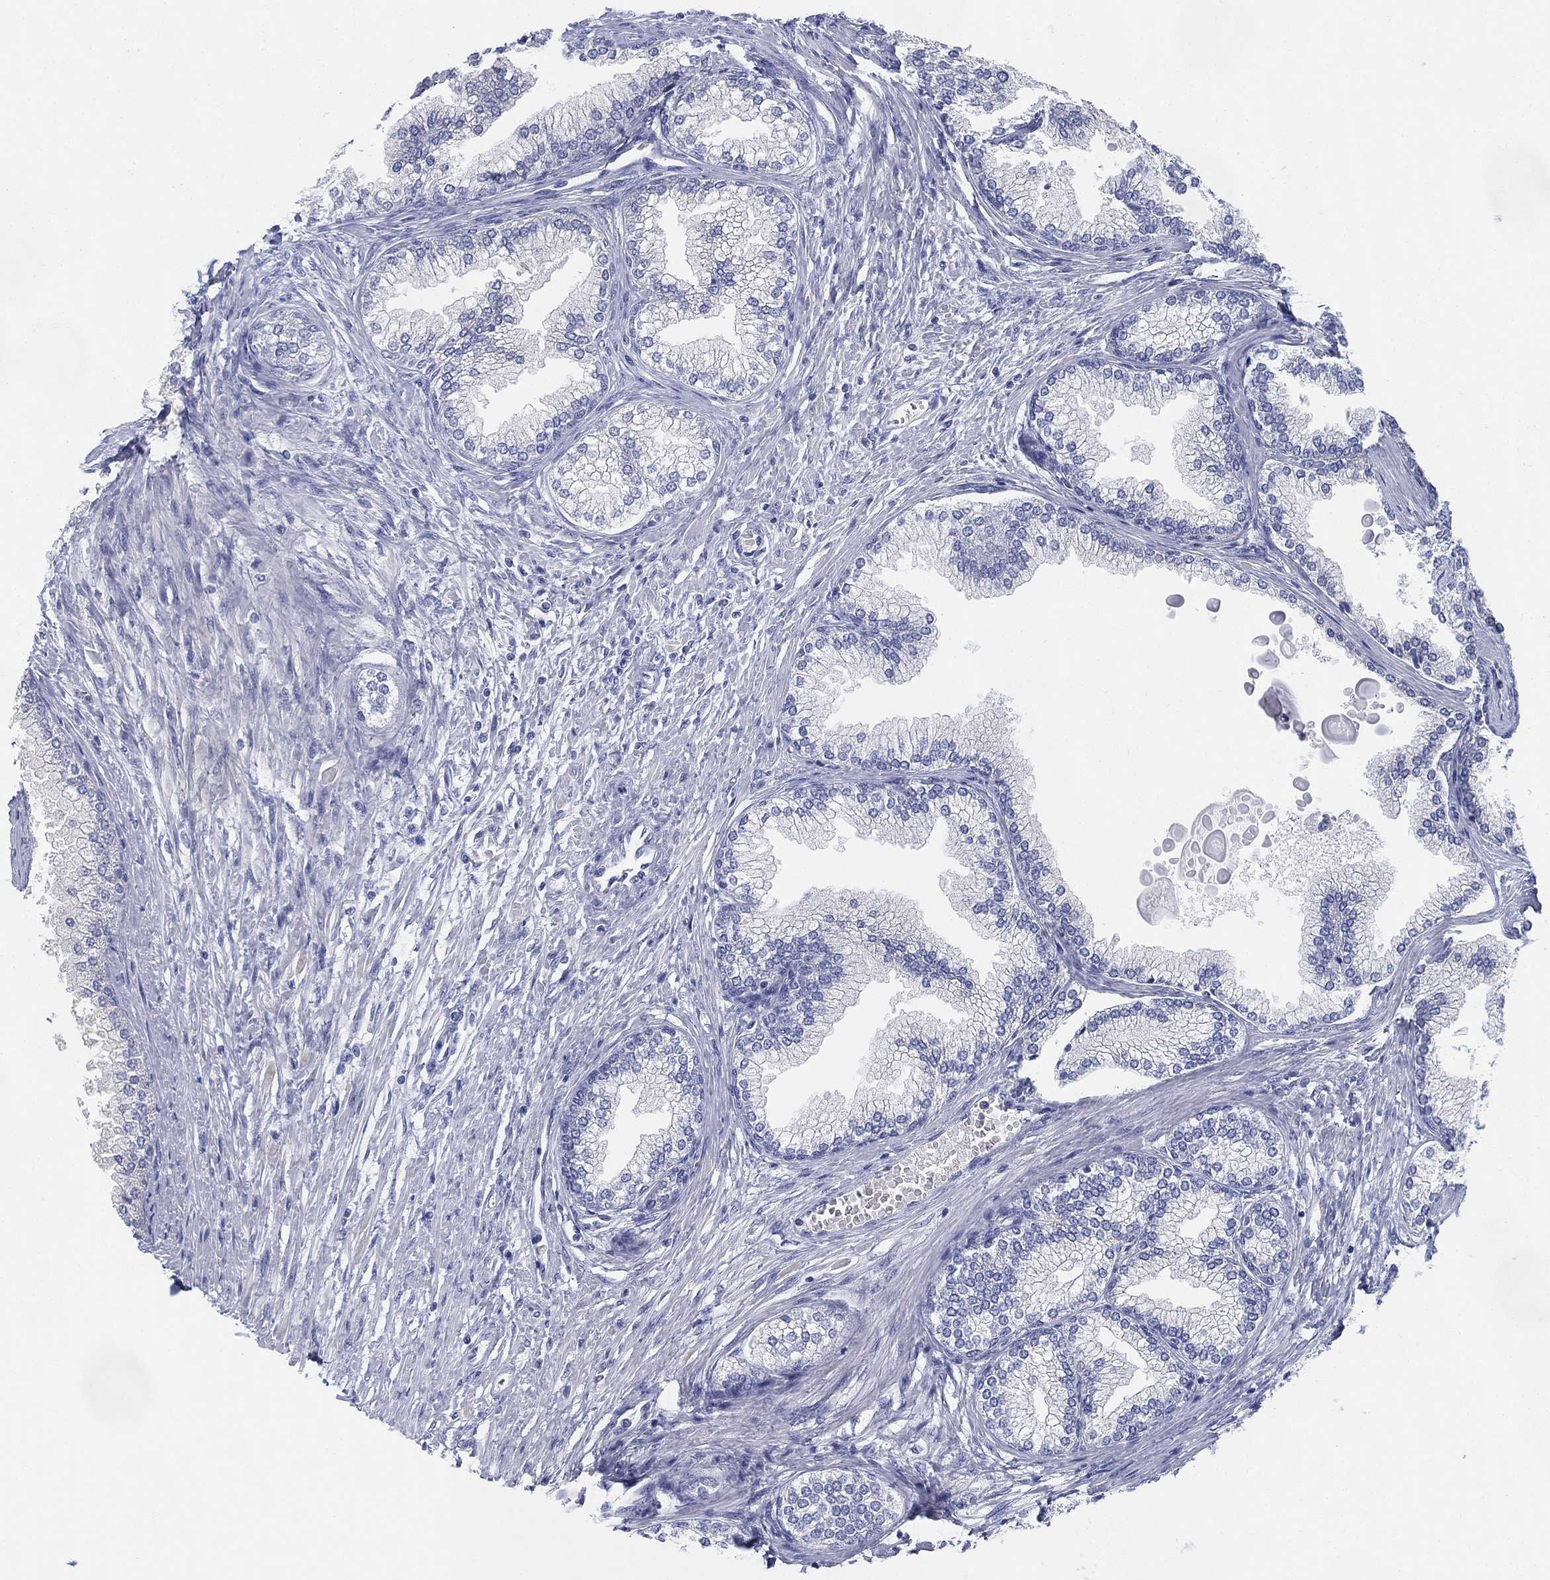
{"staining": {"intensity": "negative", "quantity": "none", "location": "none"}, "tissue": "prostate", "cell_type": "Glandular cells", "image_type": "normal", "snomed": [{"axis": "morphology", "description": "Normal tissue, NOS"}, {"axis": "topography", "description": "Prostate"}], "caption": "Glandular cells show no significant positivity in unremarkable prostate. (DAB IHC, high magnification).", "gene": "GCNA", "patient": {"sex": "male", "age": 72}}